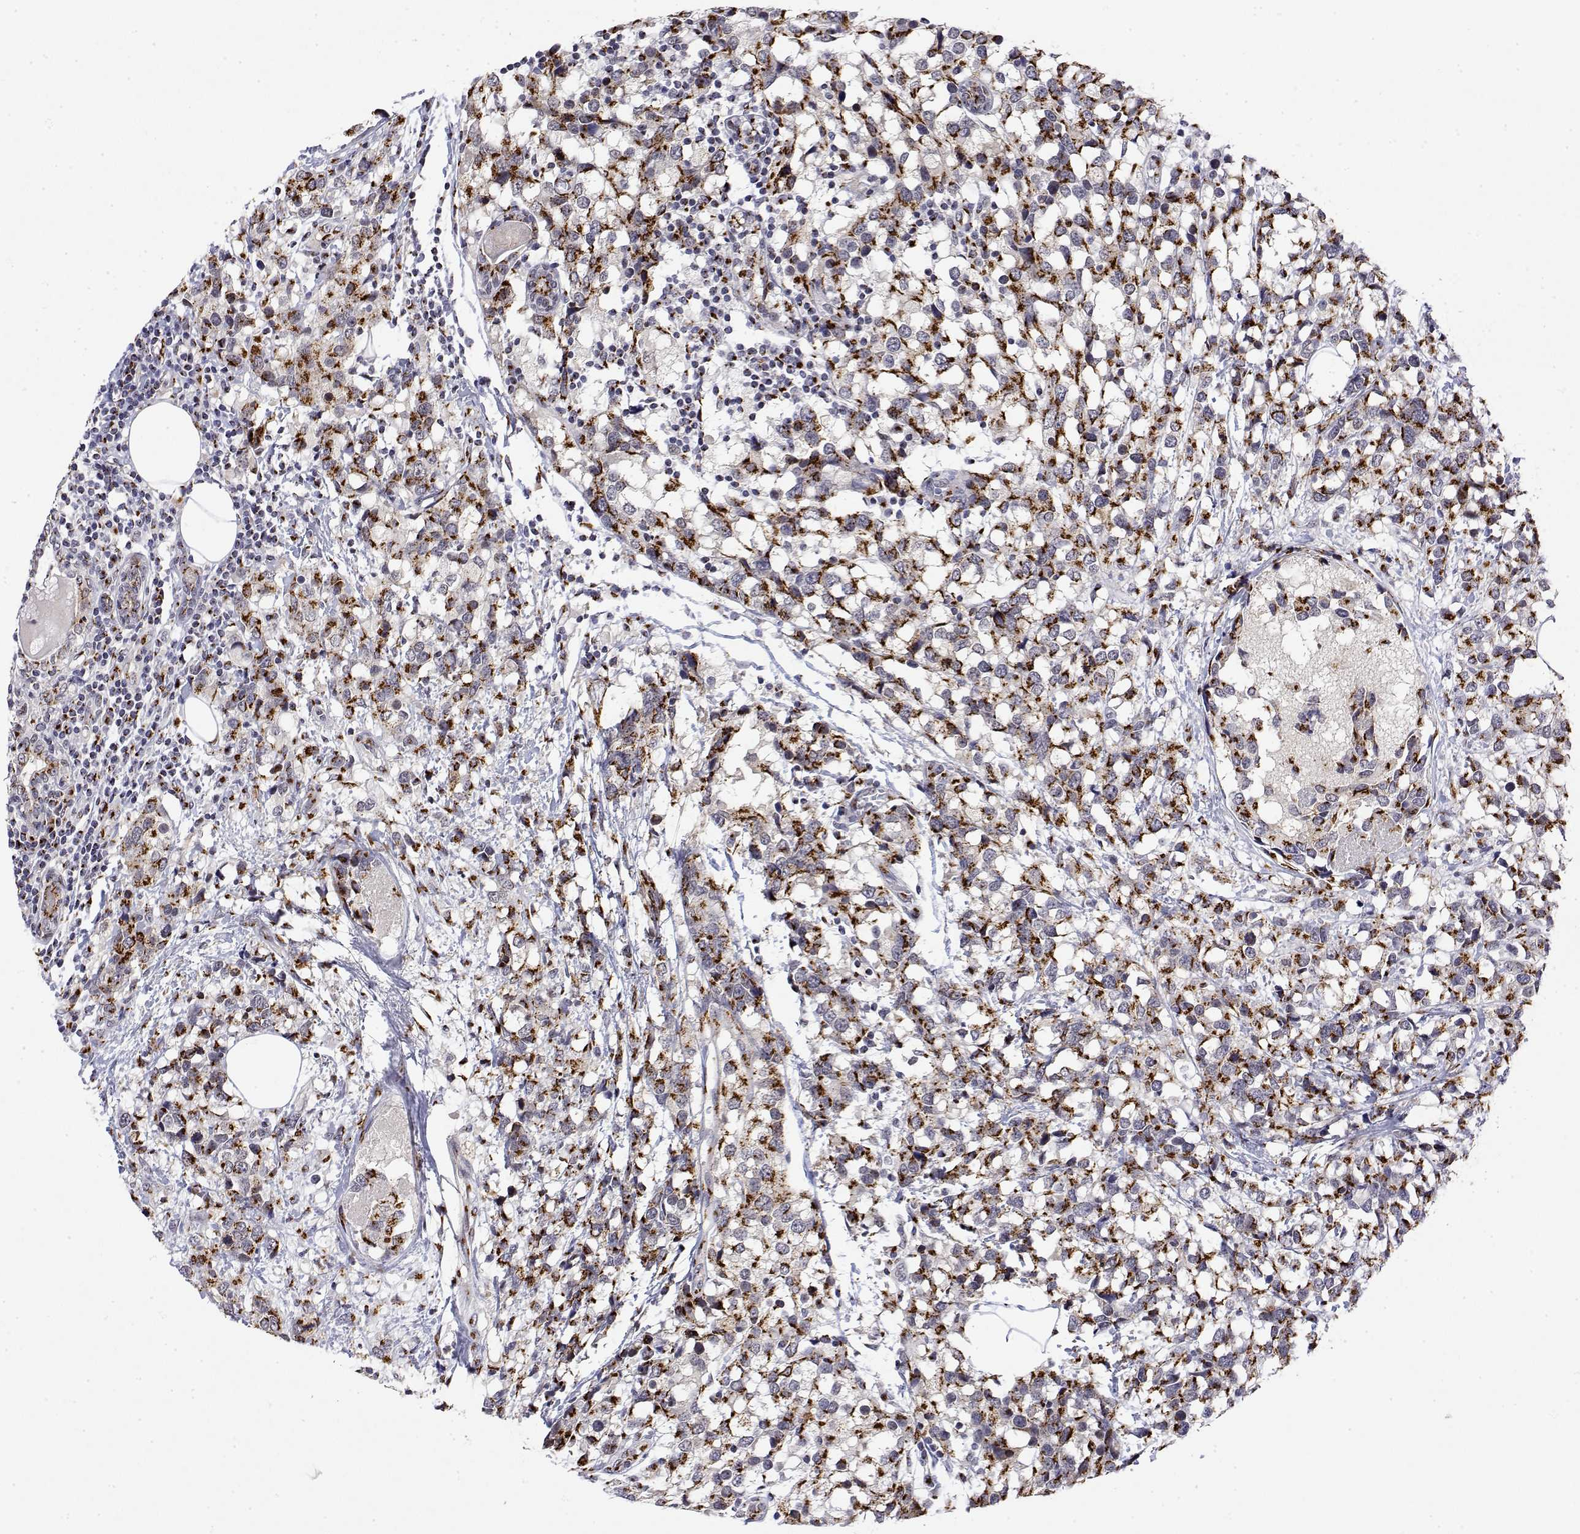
{"staining": {"intensity": "strong", "quantity": ">75%", "location": "cytoplasmic/membranous"}, "tissue": "breast cancer", "cell_type": "Tumor cells", "image_type": "cancer", "snomed": [{"axis": "morphology", "description": "Lobular carcinoma"}, {"axis": "topography", "description": "Breast"}], "caption": "A brown stain shows strong cytoplasmic/membranous expression of a protein in breast lobular carcinoma tumor cells.", "gene": "YIPF3", "patient": {"sex": "female", "age": 59}}